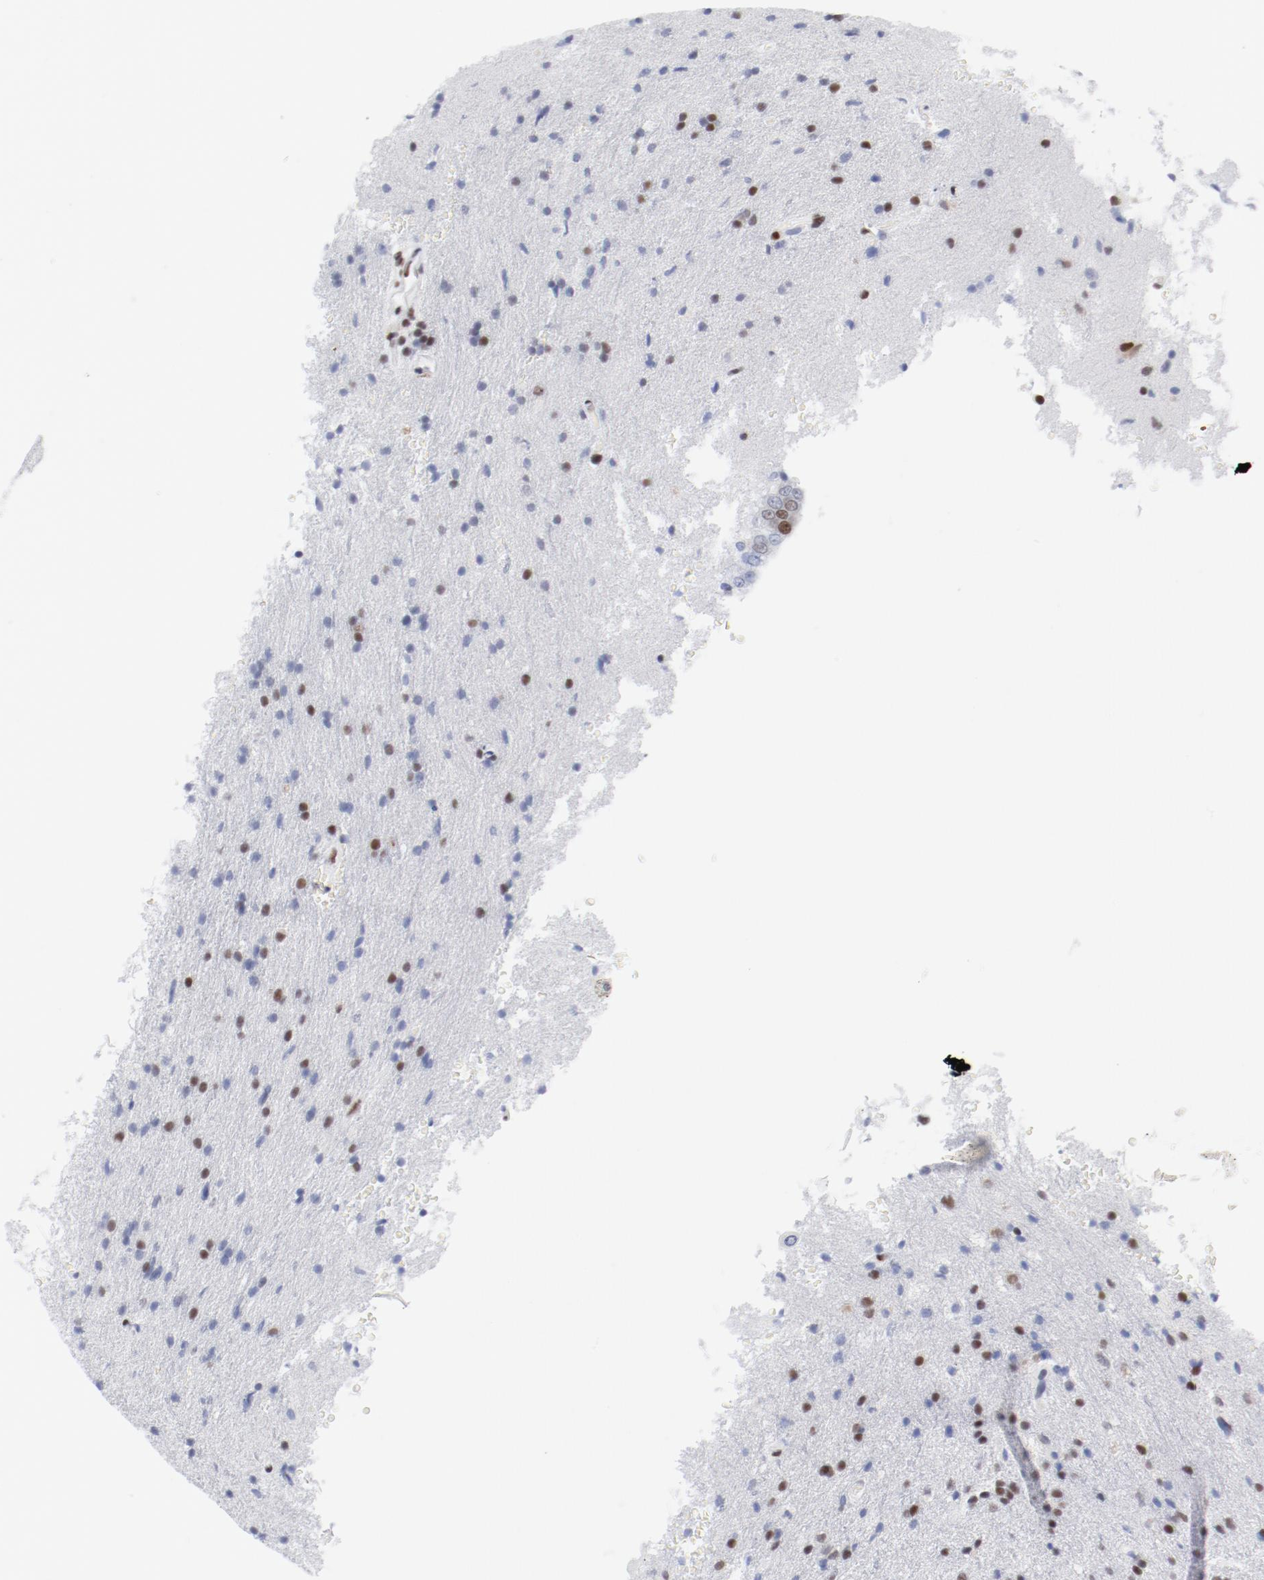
{"staining": {"intensity": "moderate", "quantity": "<25%", "location": "nuclear"}, "tissue": "glioma", "cell_type": "Tumor cells", "image_type": "cancer", "snomed": [{"axis": "morphology", "description": "Glioma, malignant, High grade"}, {"axis": "topography", "description": "Brain"}], "caption": "This is an image of immunohistochemistry (IHC) staining of glioma, which shows moderate staining in the nuclear of tumor cells.", "gene": "ATF2", "patient": {"sex": "male", "age": 33}}